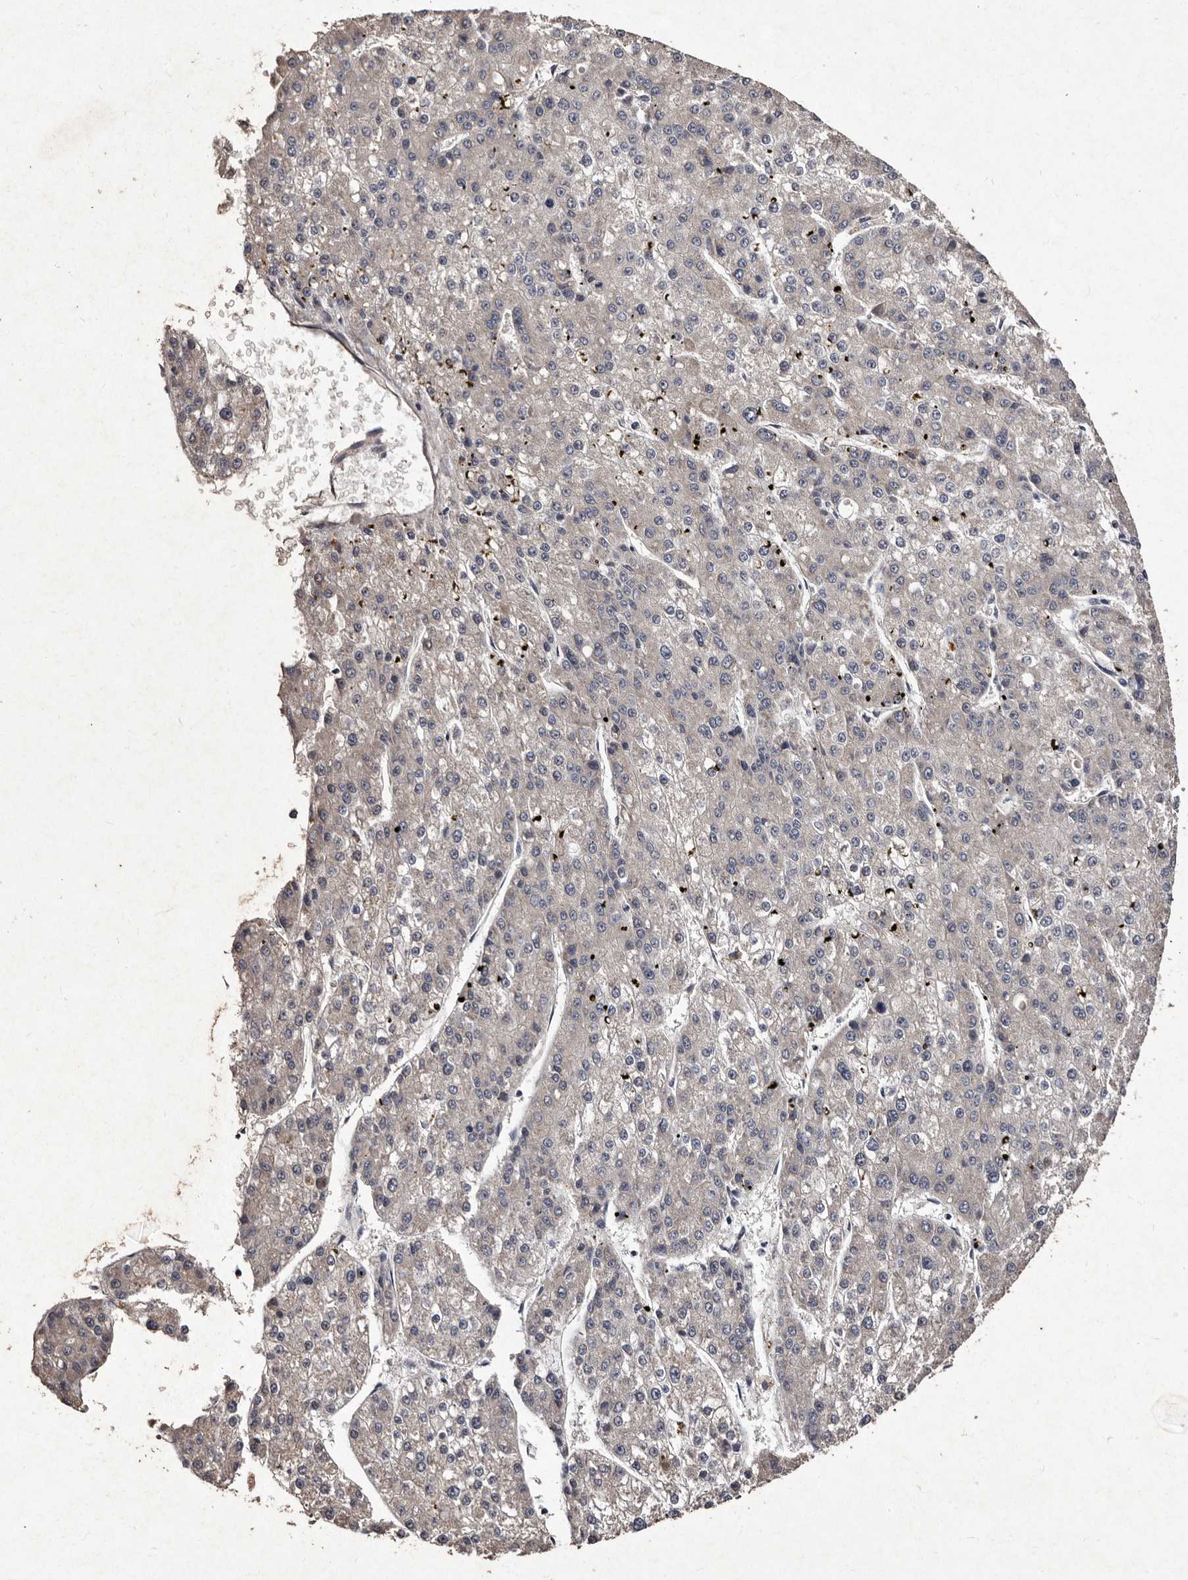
{"staining": {"intensity": "negative", "quantity": "none", "location": "none"}, "tissue": "liver cancer", "cell_type": "Tumor cells", "image_type": "cancer", "snomed": [{"axis": "morphology", "description": "Carcinoma, Hepatocellular, NOS"}, {"axis": "topography", "description": "Liver"}], "caption": "This is an immunohistochemistry image of human hepatocellular carcinoma (liver). There is no staining in tumor cells.", "gene": "TFB1M", "patient": {"sex": "female", "age": 73}}